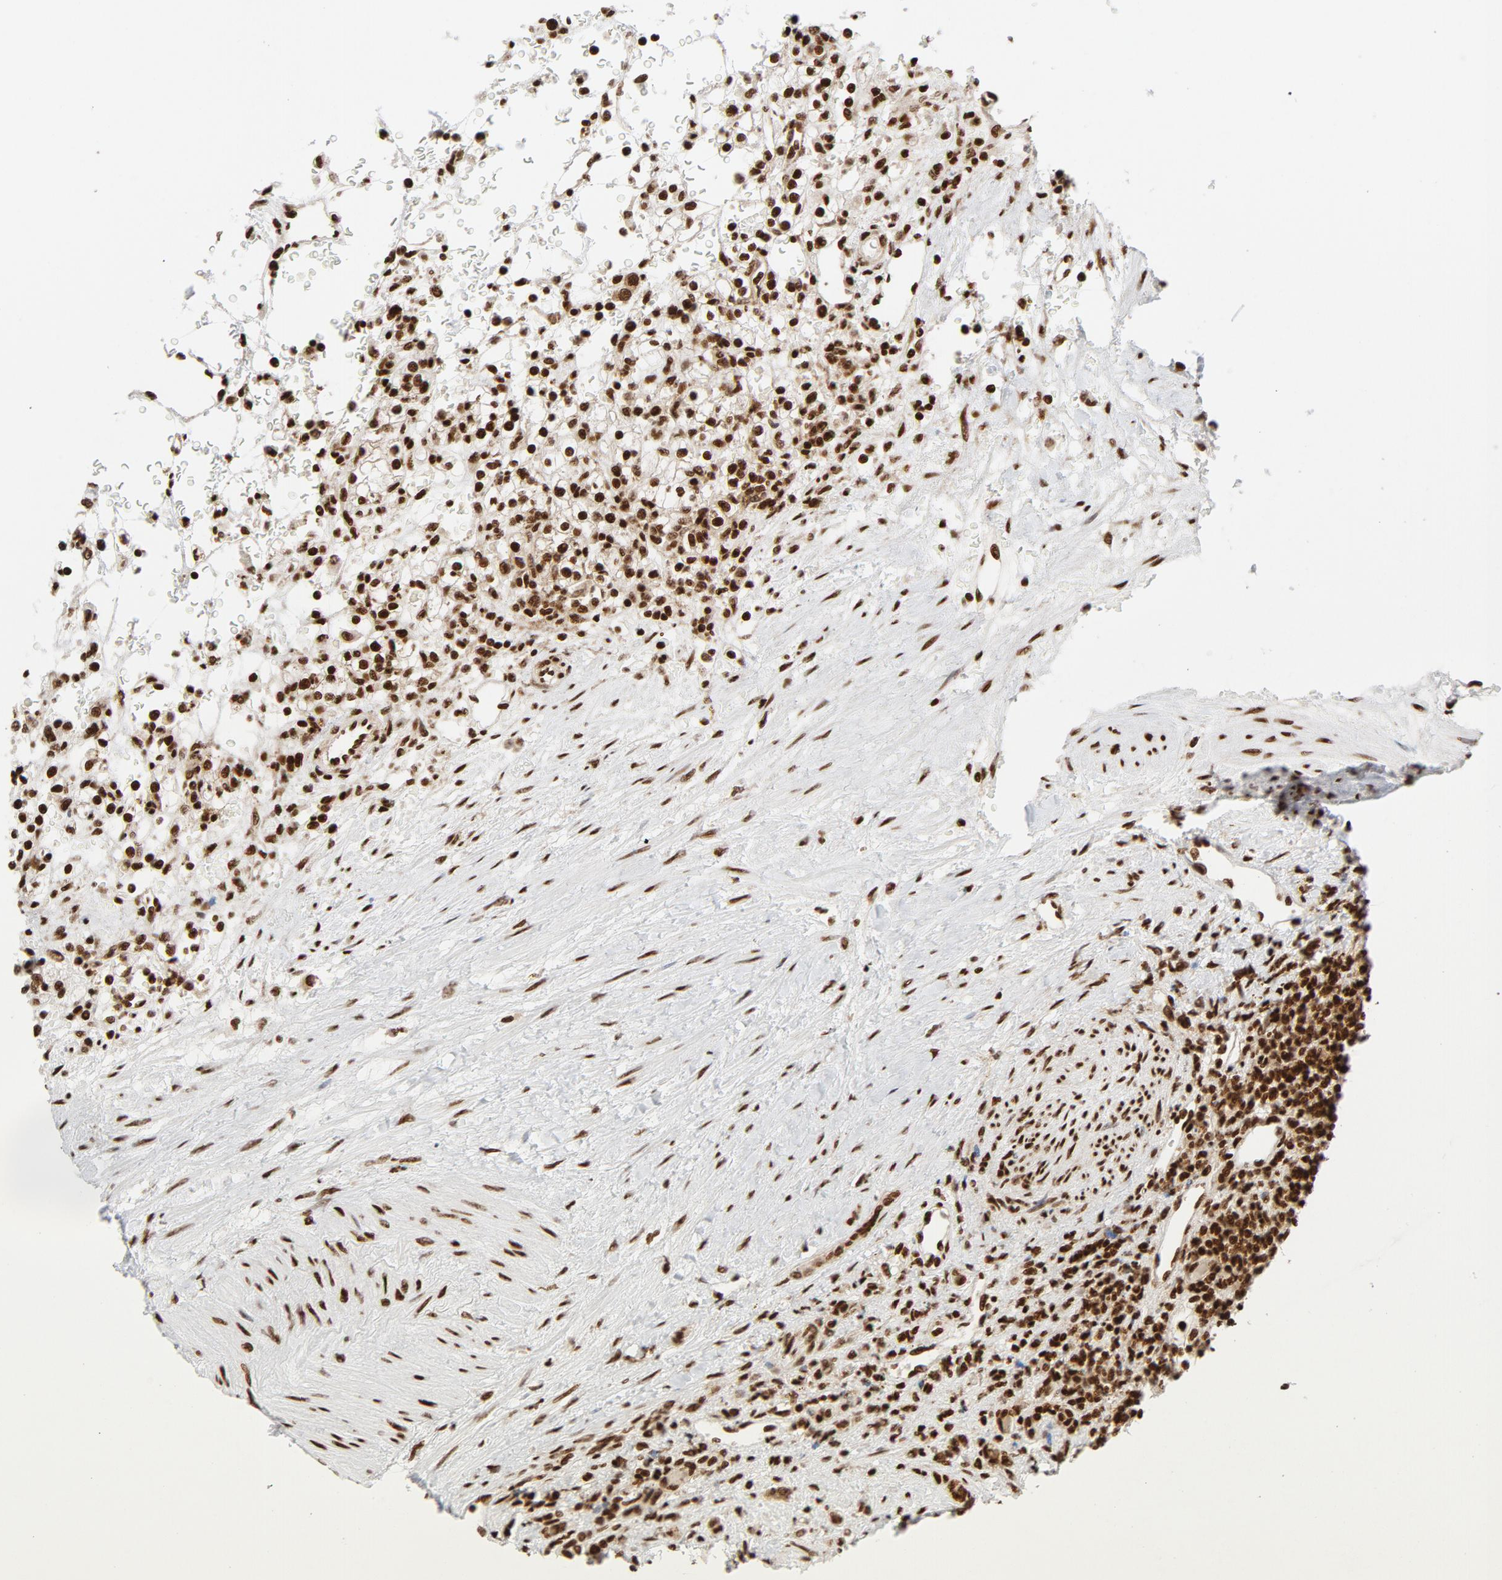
{"staining": {"intensity": "strong", "quantity": ">75%", "location": "nuclear"}, "tissue": "renal cancer", "cell_type": "Tumor cells", "image_type": "cancer", "snomed": [{"axis": "morphology", "description": "Normal tissue, NOS"}, {"axis": "morphology", "description": "Adenocarcinoma, NOS"}, {"axis": "topography", "description": "Kidney"}], "caption": "There is high levels of strong nuclear expression in tumor cells of adenocarcinoma (renal), as demonstrated by immunohistochemical staining (brown color).", "gene": "NFYB", "patient": {"sex": "female", "age": 55}}